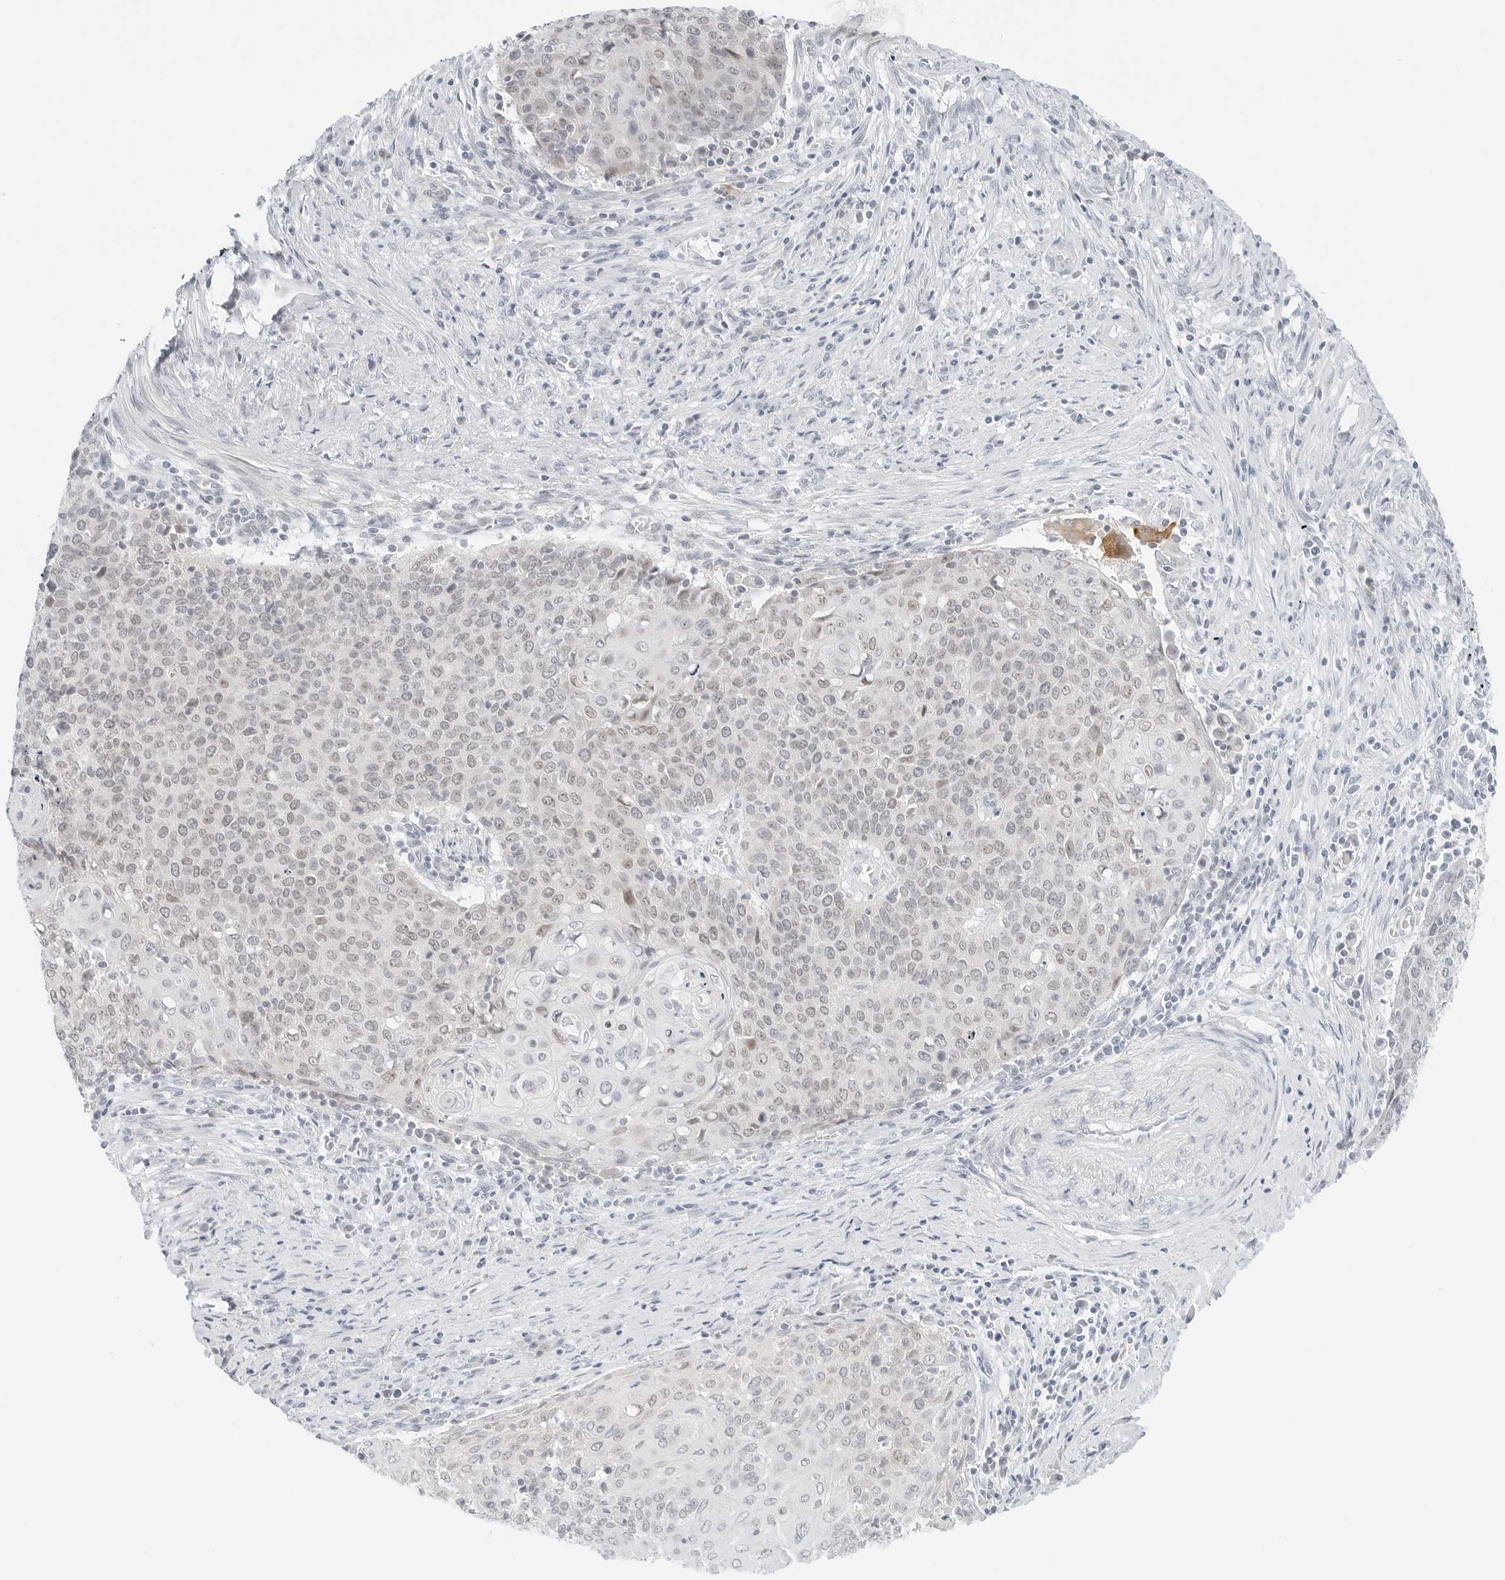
{"staining": {"intensity": "weak", "quantity": "<25%", "location": "nuclear"}, "tissue": "cervical cancer", "cell_type": "Tumor cells", "image_type": "cancer", "snomed": [{"axis": "morphology", "description": "Squamous cell carcinoma, NOS"}, {"axis": "topography", "description": "Cervix"}], "caption": "There is no significant staining in tumor cells of cervical cancer (squamous cell carcinoma).", "gene": "CCSAP", "patient": {"sex": "female", "age": 39}}